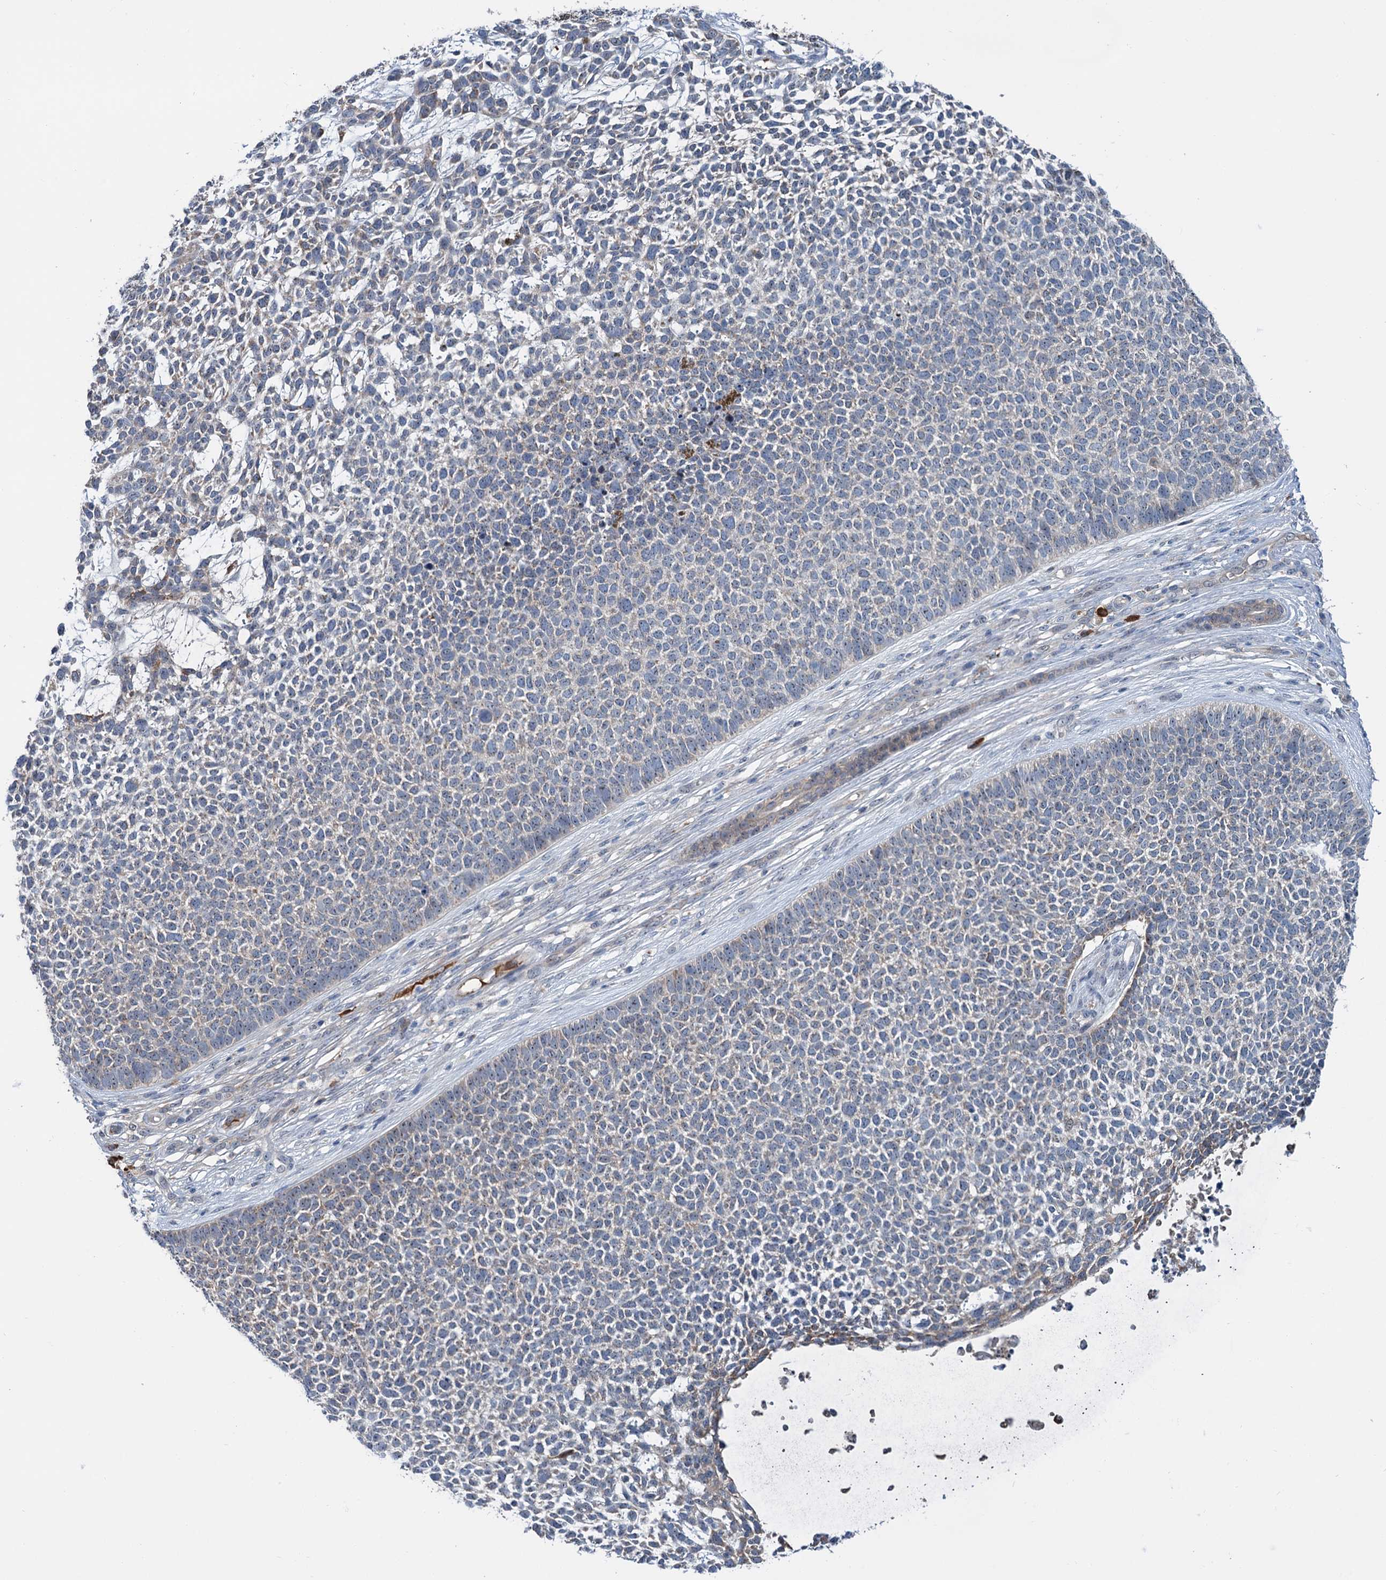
{"staining": {"intensity": "weak", "quantity": "<25%", "location": "cytoplasmic/membranous"}, "tissue": "skin cancer", "cell_type": "Tumor cells", "image_type": "cancer", "snomed": [{"axis": "morphology", "description": "Basal cell carcinoma"}, {"axis": "topography", "description": "Skin"}], "caption": "A micrograph of human skin cancer is negative for staining in tumor cells.", "gene": "LPIN1", "patient": {"sex": "female", "age": 84}}